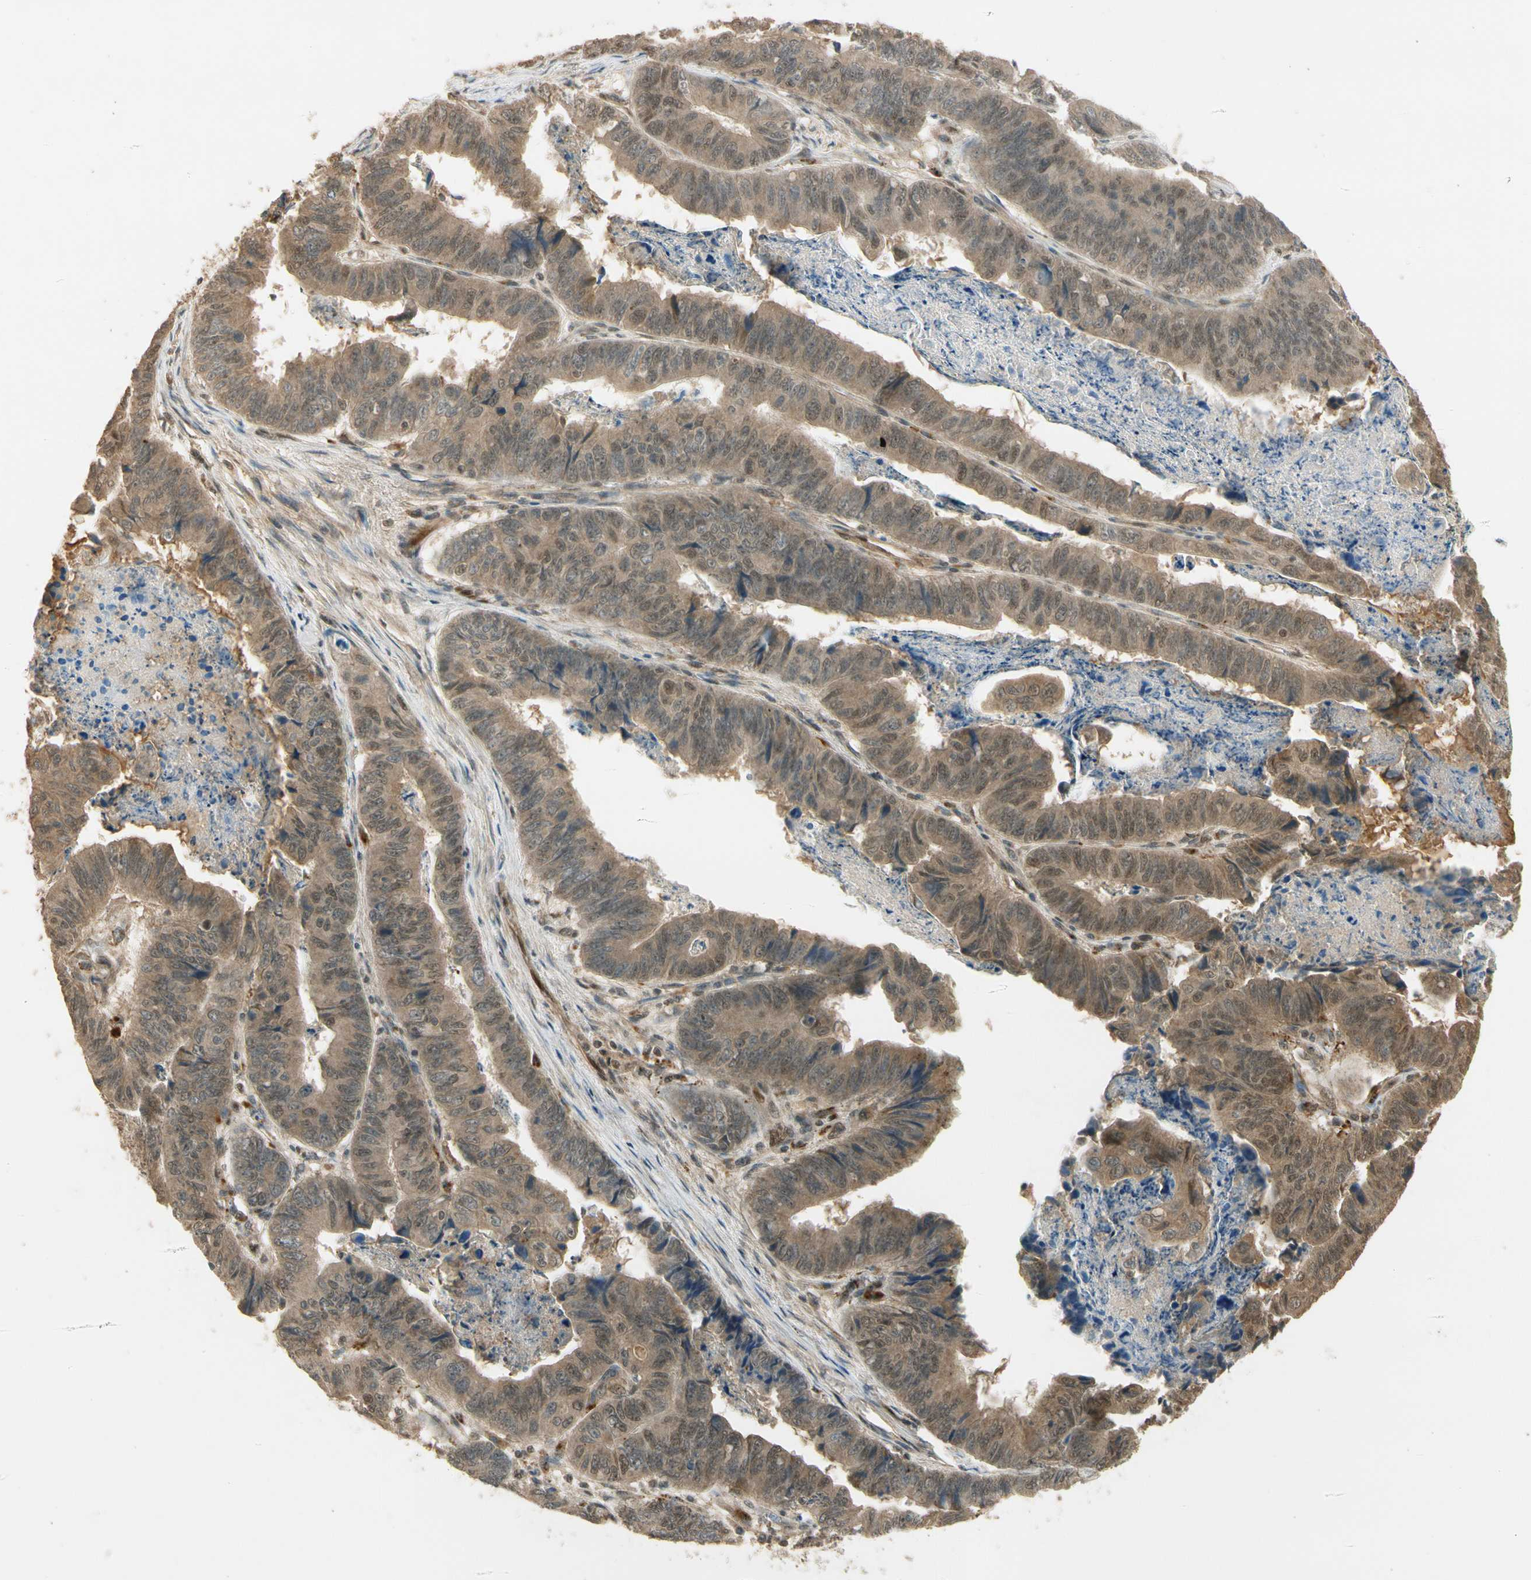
{"staining": {"intensity": "moderate", "quantity": "25%-75%", "location": "cytoplasmic/membranous"}, "tissue": "stomach cancer", "cell_type": "Tumor cells", "image_type": "cancer", "snomed": [{"axis": "morphology", "description": "Adenocarcinoma, NOS"}, {"axis": "topography", "description": "Stomach, lower"}], "caption": "This is an image of IHC staining of stomach cancer (adenocarcinoma), which shows moderate expression in the cytoplasmic/membranous of tumor cells.", "gene": "GMEB2", "patient": {"sex": "male", "age": 77}}